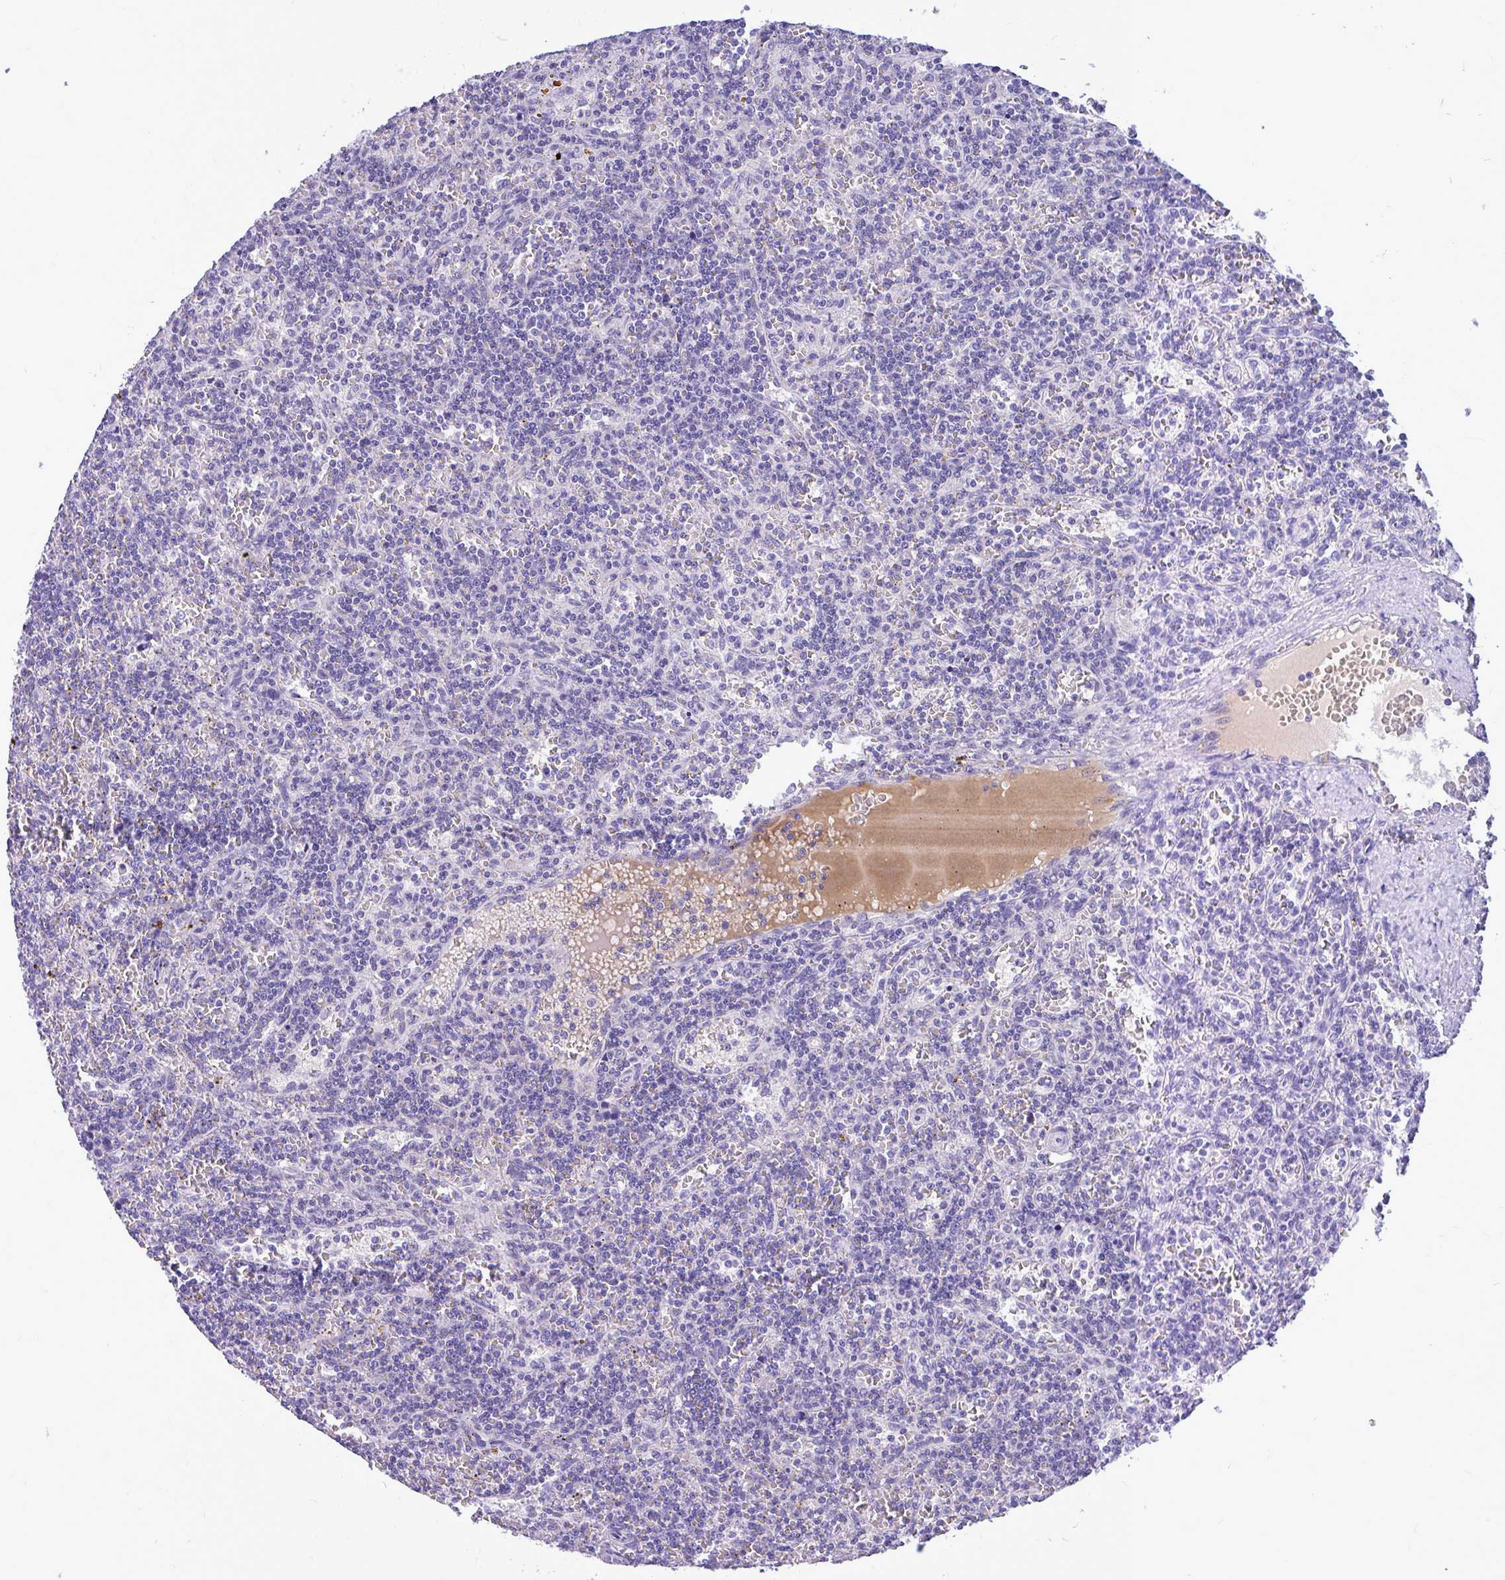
{"staining": {"intensity": "negative", "quantity": "none", "location": "none"}, "tissue": "lymphoma", "cell_type": "Tumor cells", "image_type": "cancer", "snomed": [{"axis": "morphology", "description": "Malignant lymphoma, non-Hodgkin's type, Low grade"}, {"axis": "topography", "description": "Spleen"}], "caption": "Low-grade malignant lymphoma, non-Hodgkin's type stained for a protein using immunohistochemistry reveals no positivity tumor cells.", "gene": "MAP1LC3A", "patient": {"sex": "male", "age": 73}}